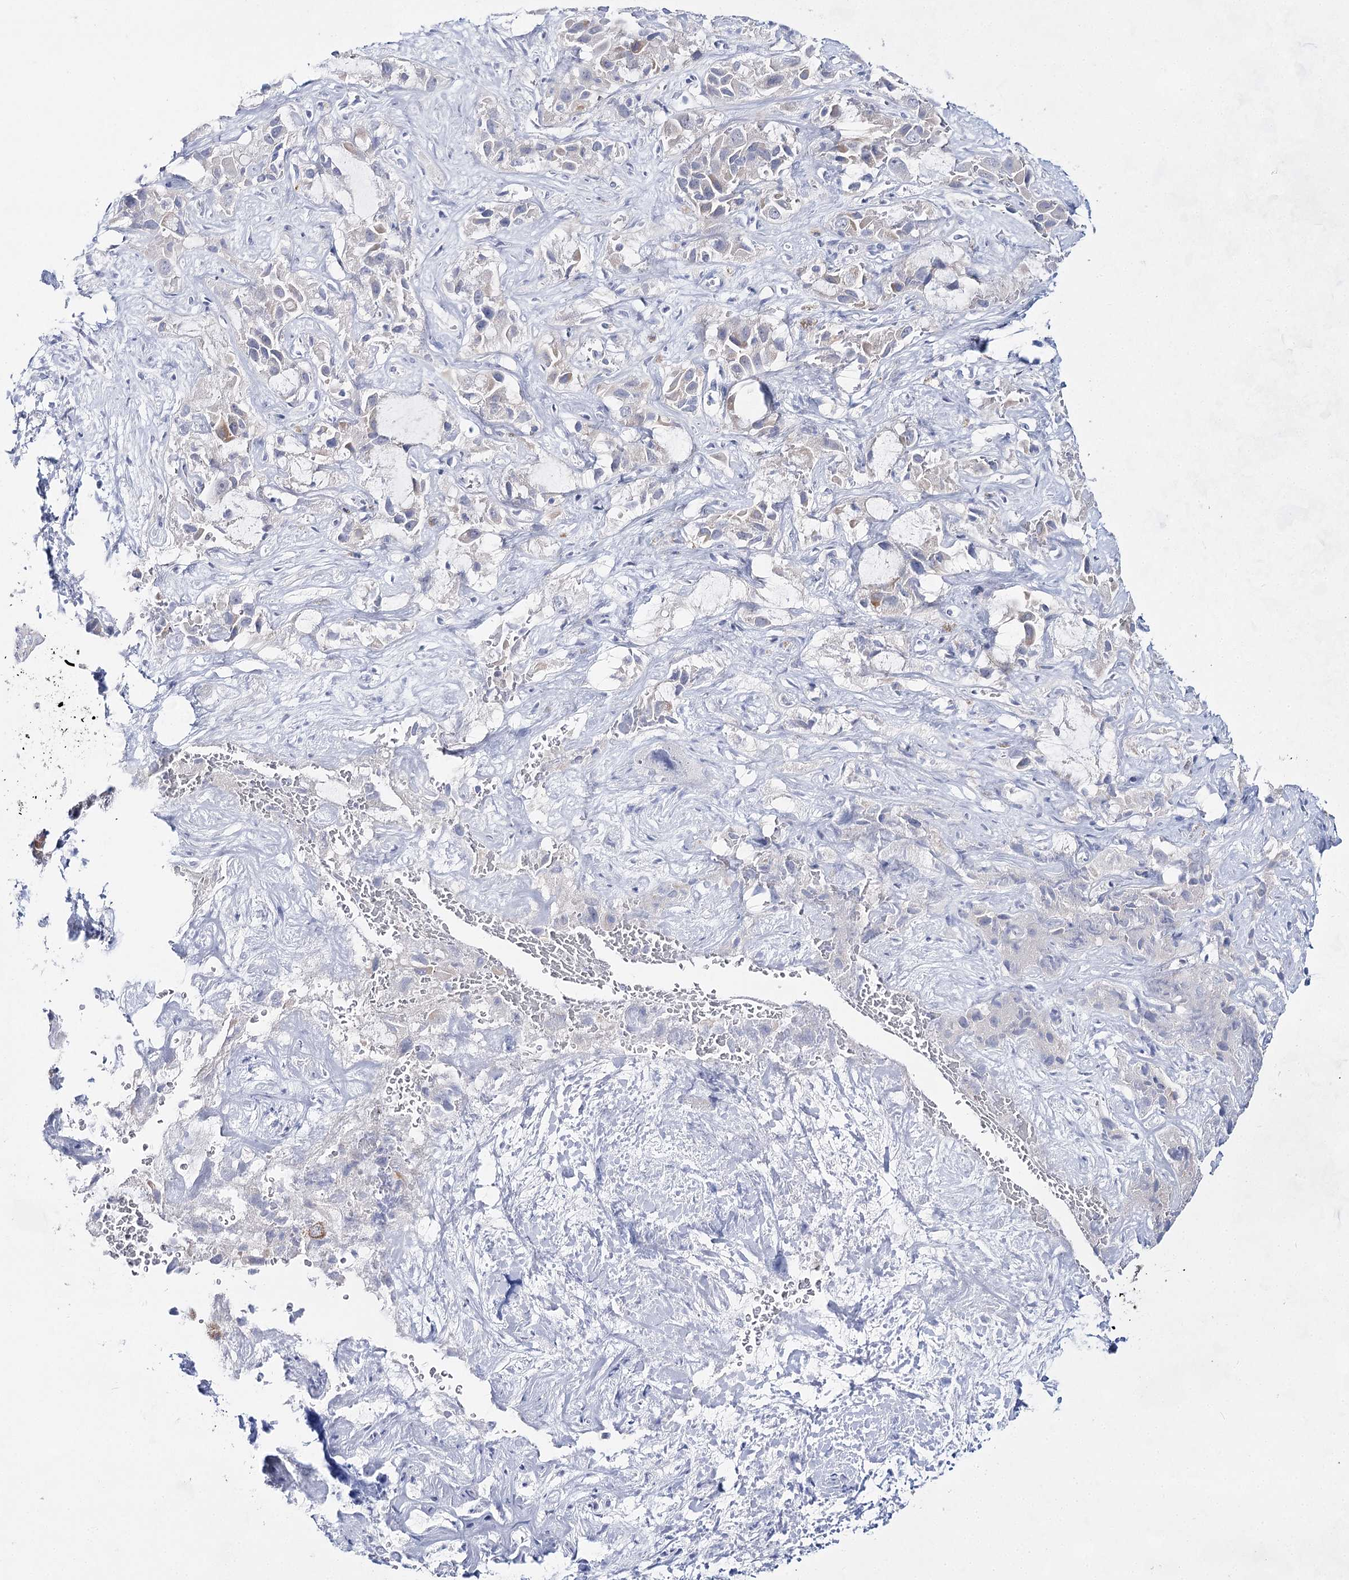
{"staining": {"intensity": "negative", "quantity": "none", "location": "none"}, "tissue": "liver cancer", "cell_type": "Tumor cells", "image_type": "cancer", "snomed": [{"axis": "morphology", "description": "Cholangiocarcinoma"}, {"axis": "topography", "description": "Liver"}], "caption": "DAB (3,3'-diaminobenzidine) immunohistochemical staining of cholangiocarcinoma (liver) reveals no significant positivity in tumor cells.", "gene": "BPHL", "patient": {"sex": "female", "age": 52}}